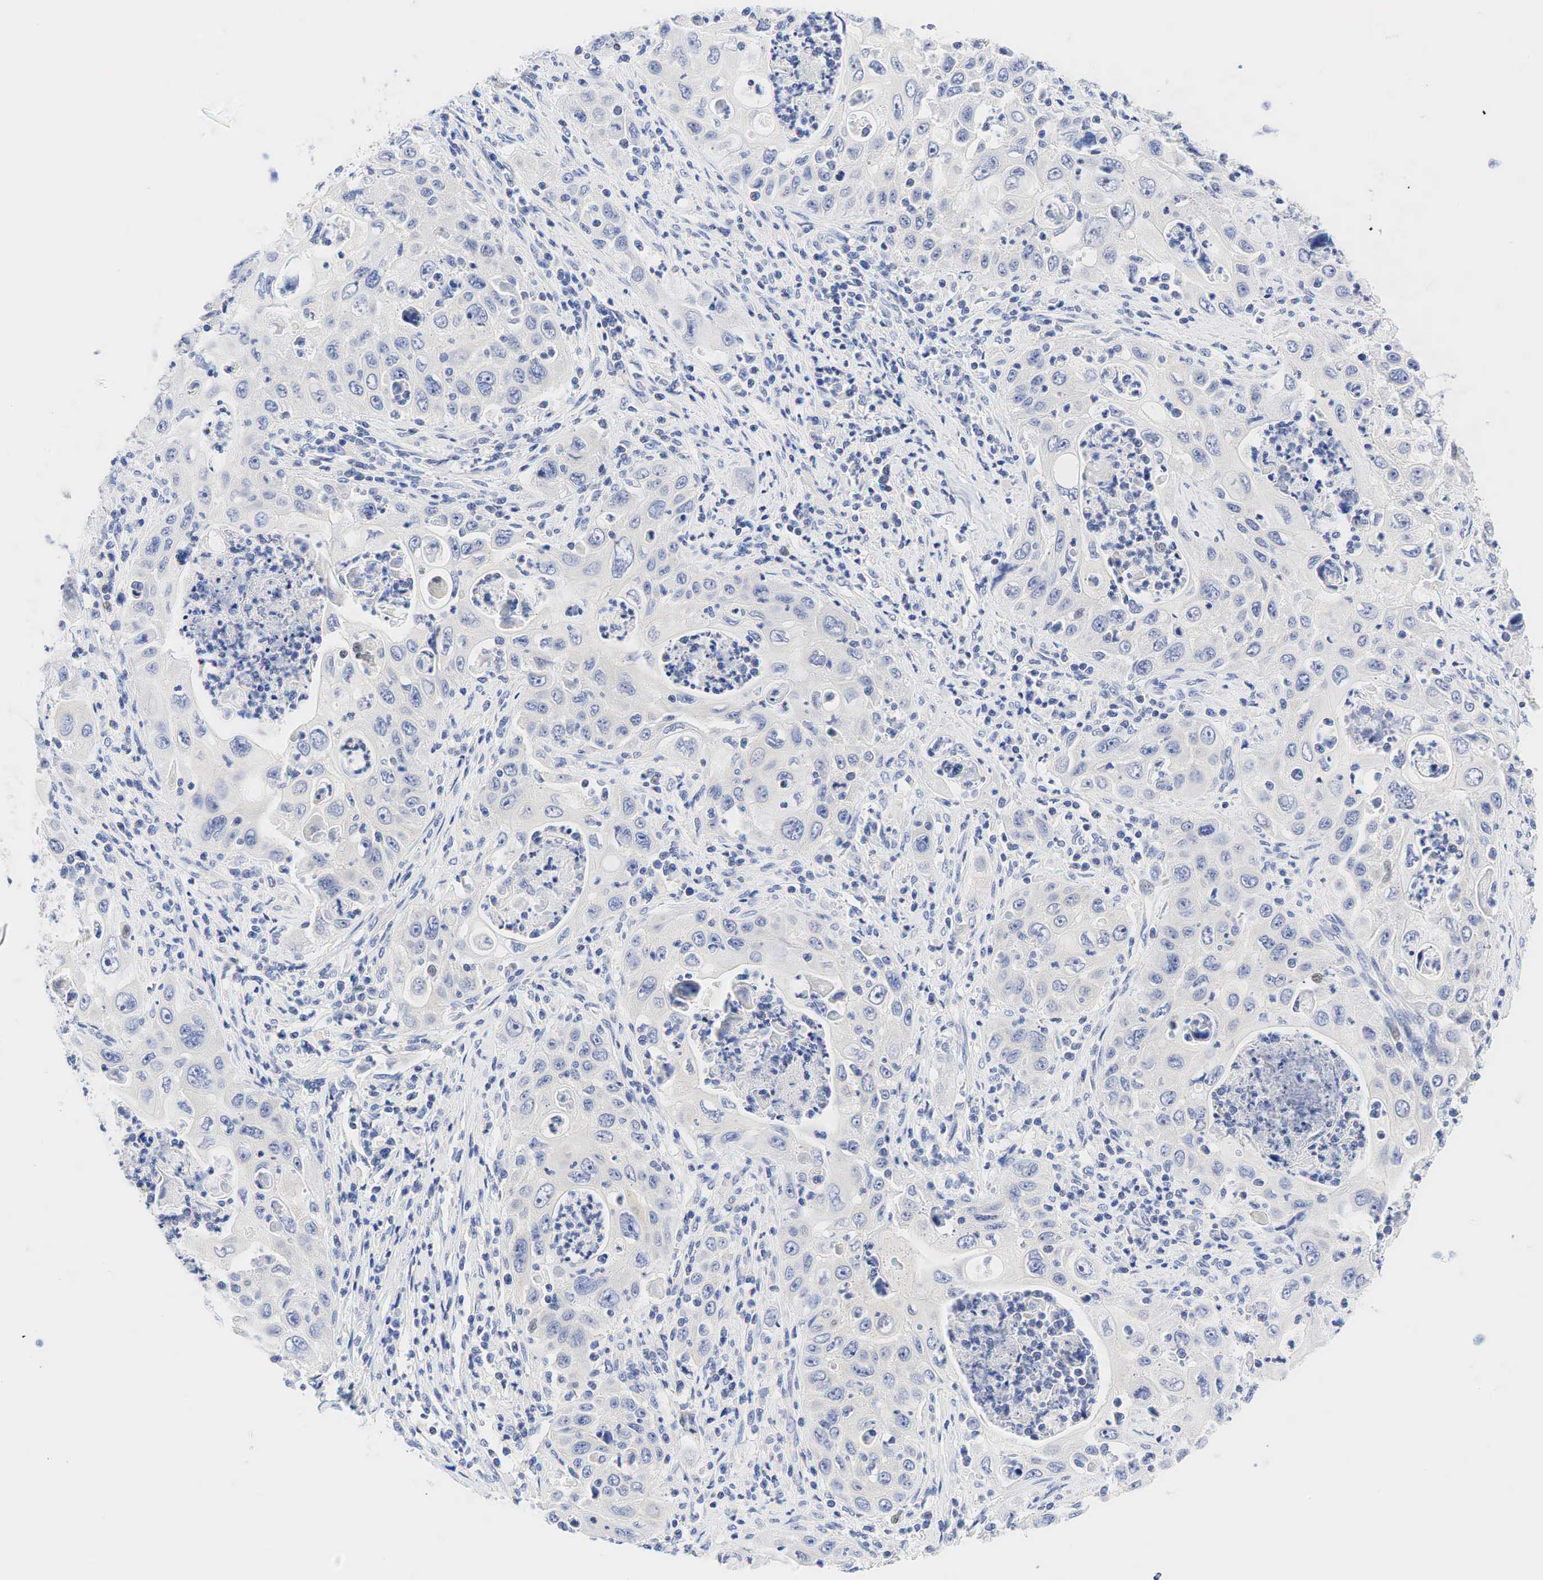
{"staining": {"intensity": "negative", "quantity": "none", "location": "none"}, "tissue": "pancreatic cancer", "cell_type": "Tumor cells", "image_type": "cancer", "snomed": [{"axis": "morphology", "description": "Adenocarcinoma, NOS"}, {"axis": "topography", "description": "Pancreas"}], "caption": "Tumor cells are negative for brown protein staining in pancreatic cancer (adenocarcinoma). The staining was performed using DAB (3,3'-diaminobenzidine) to visualize the protein expression in brown, while the nuclei were stained in blue with hematoxylin (Magnification: 20x).", "gene": "AR", "patient": {"sex": "male", "age": 70}}